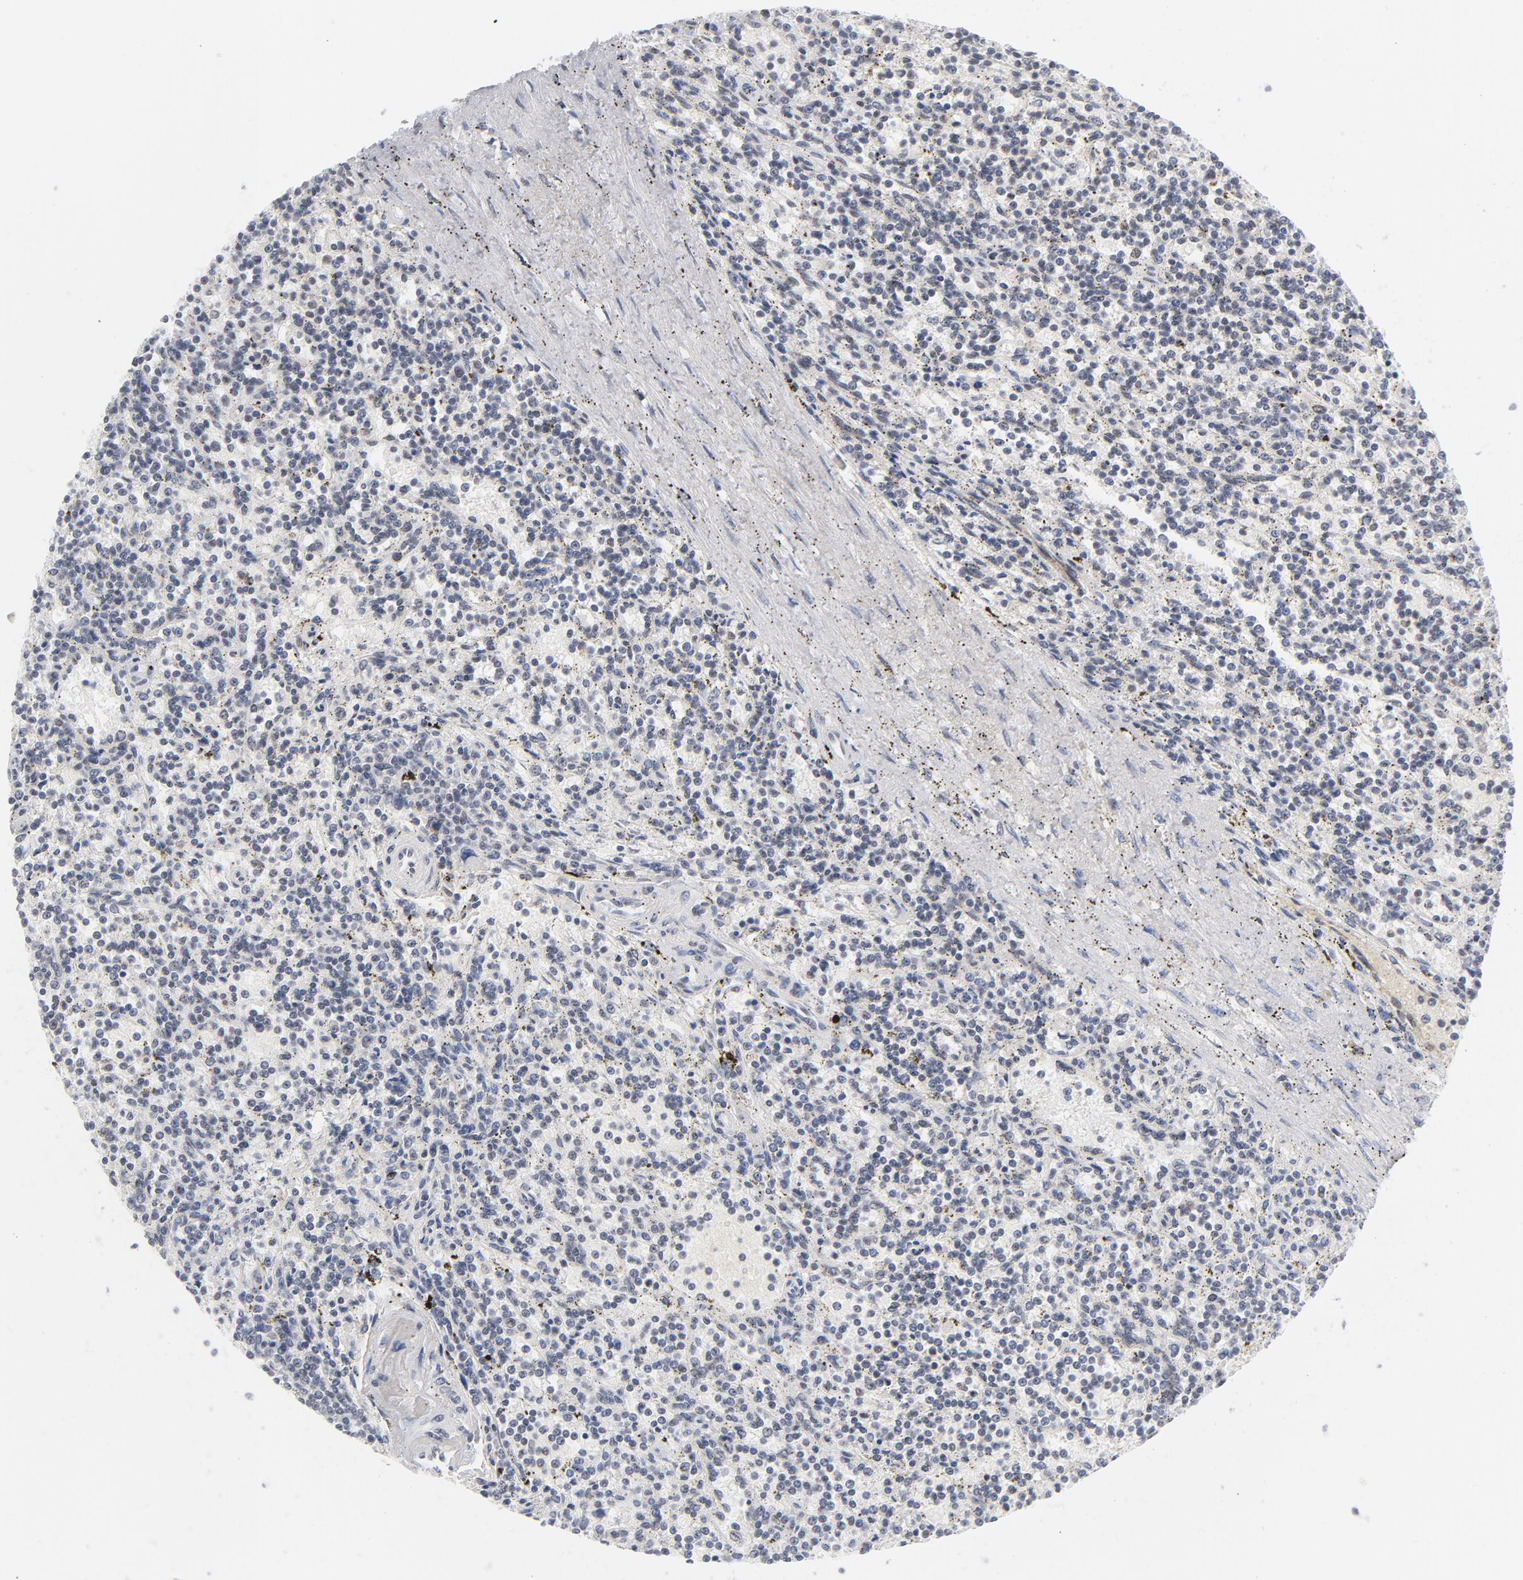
{"staining": {"intensity": "negative", "quantity": "none", "location": "none"}, "tissue": "lymphoma", "cell_type": "Tumor cells", "image_type": "cancer", "snomed": [{"axis": "morphology", "description": "Malignant lymphoma, non-Hodgkin's type, Low grade"}, {"axis": "topography", "description": "Spleen"}], "caption": "Micrograph shows no significant protein expression in tumor cells of malignant lymphoma, non-Hodgkin's type (low-grade).", "gene": "BAP1", "patient": {"sex": "male", "age": 73}}